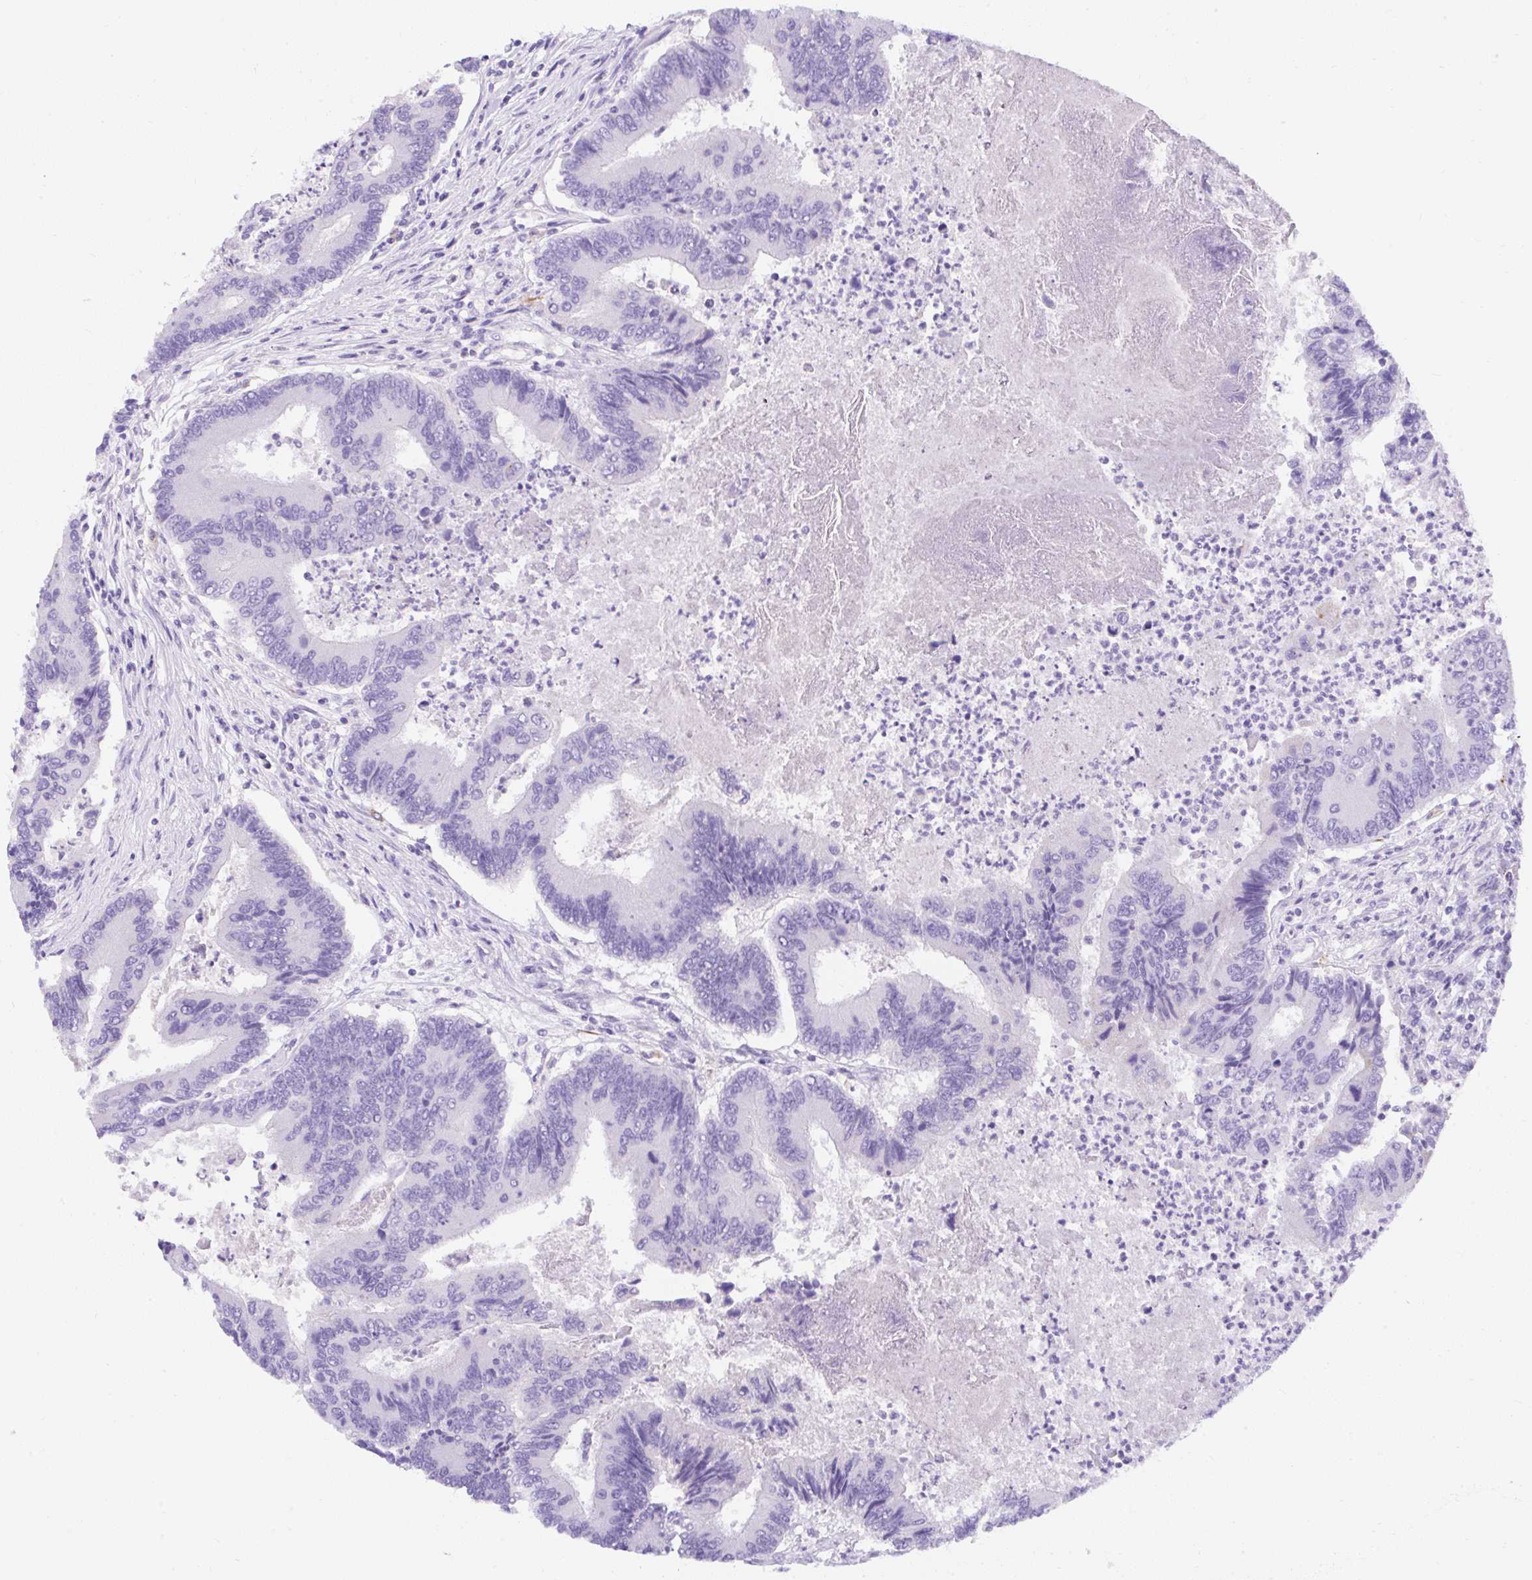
{"staining": {"intensity": "negative", "quantity": "none", "location": "none"}, "tissue": "colorectal cancer", "cell_type": "Tumor cells", "image_type": "cancer", "snomed": [{"axis": "morphology", "description": "Adenocarcinoma, NOS"}, {"axis": "topography", "description": "Colon"}], "caption": "Human adenocarcinoma (colorectal) stained for a protein using immunohistochemistry displays no expression in tumor cells.", "gene": "APOC4-APOC2", "patient": {"sex": "female", "age": 67}}